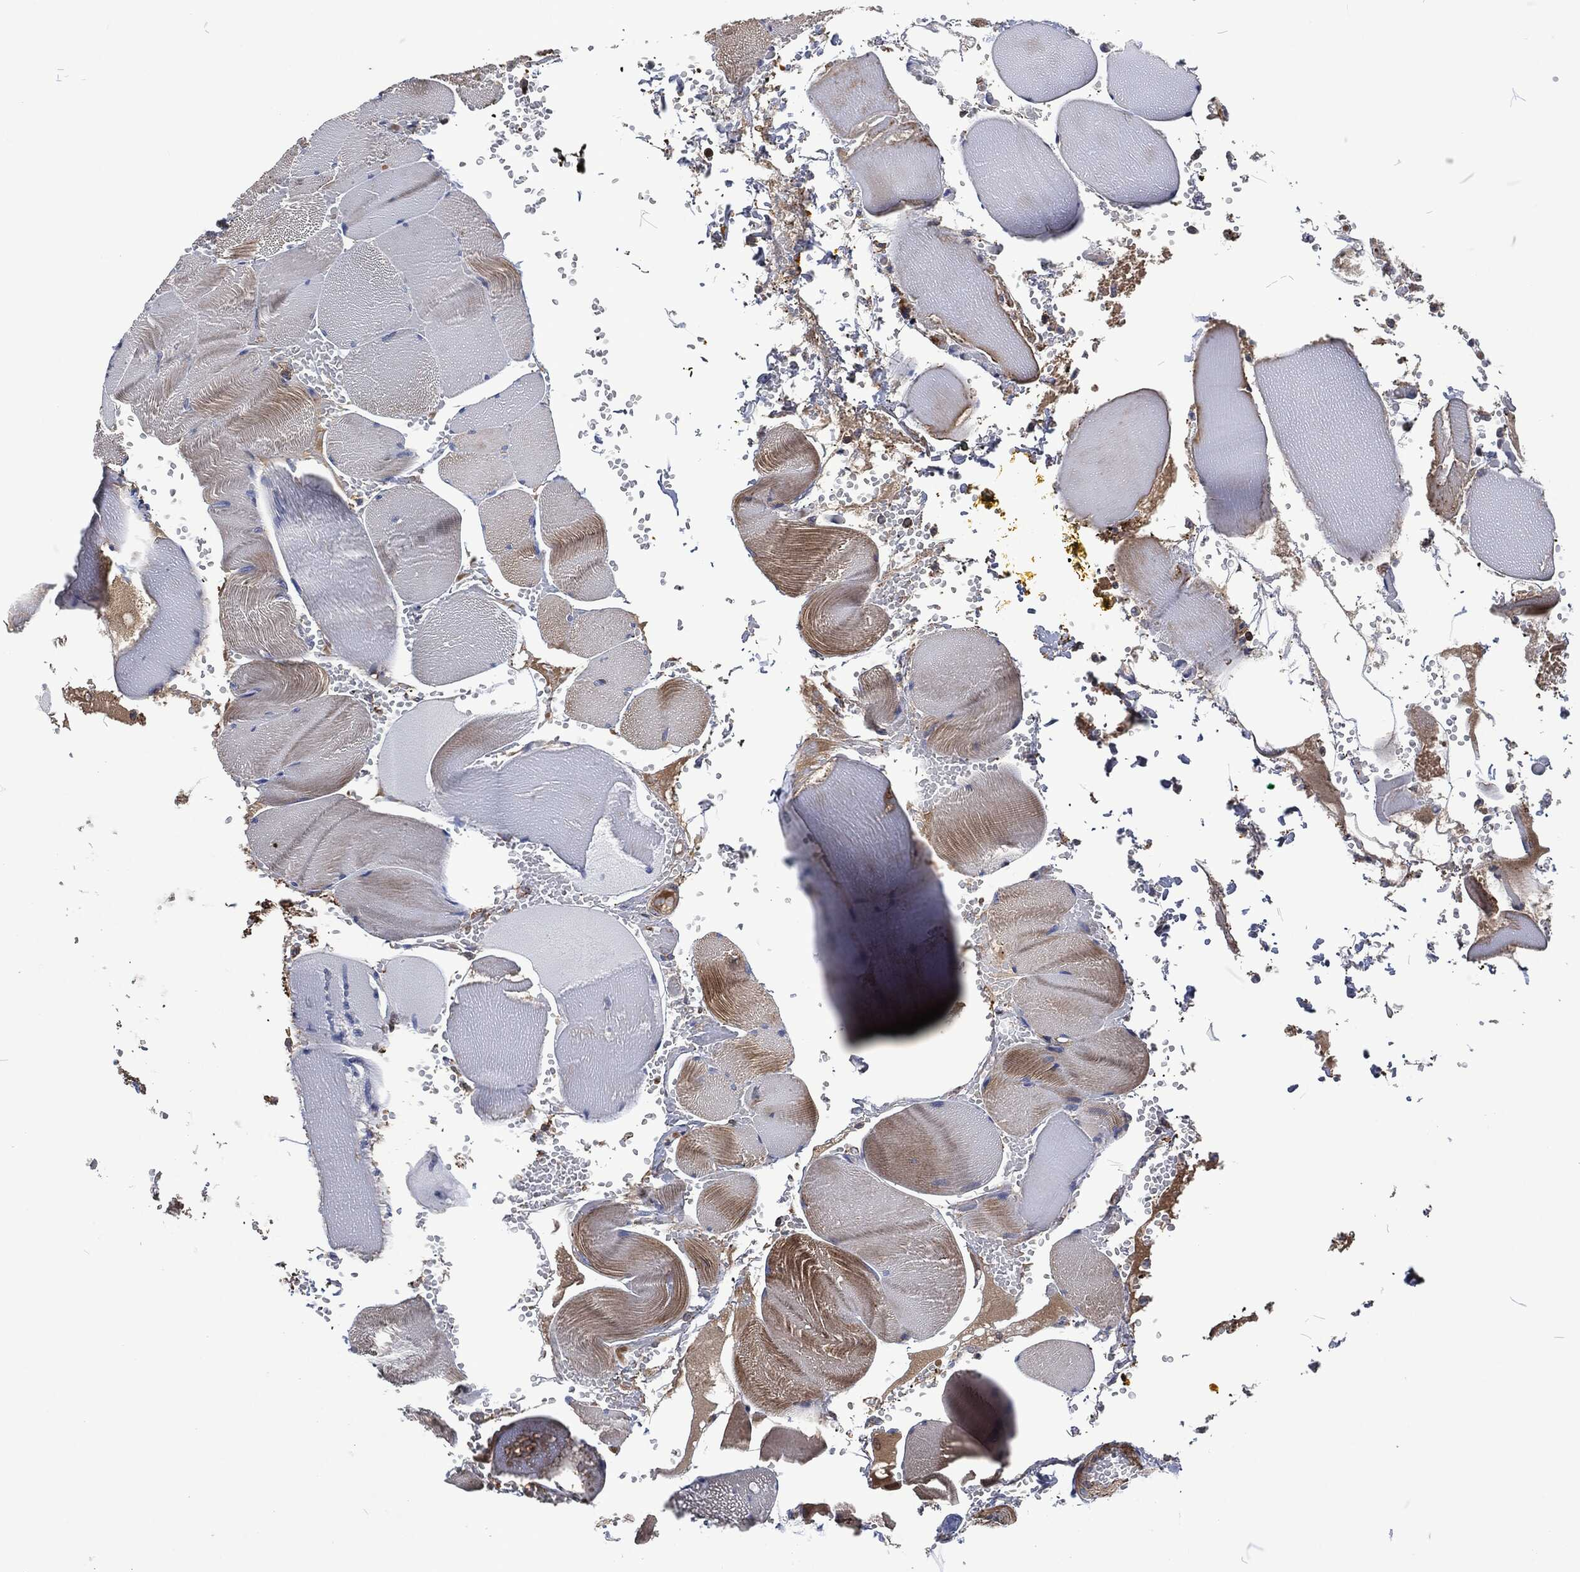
{"staining": {"intensity": "moderate", "quantity": "<25%", "location": "cytoplasmic/membranous"}, "tissue": "skeletal muscle", "cell_type": "Myocytes", "image_type": "normal", "snomed": [{"axis": "morphology", "description": "Normal tissue, NOS"}, {"axis": "topography", "description": "Skeletal muscle"}], "caption": "A brown stain highlights moderate cytoplasmic/membranous staining of a protein in myocytes of benign human skeletal muscle. (brown staining indicates protein expression, while blue staining denotes nuclei).", "gene": "LGALS9", "patient": {"sex": "male", "age": 56}}